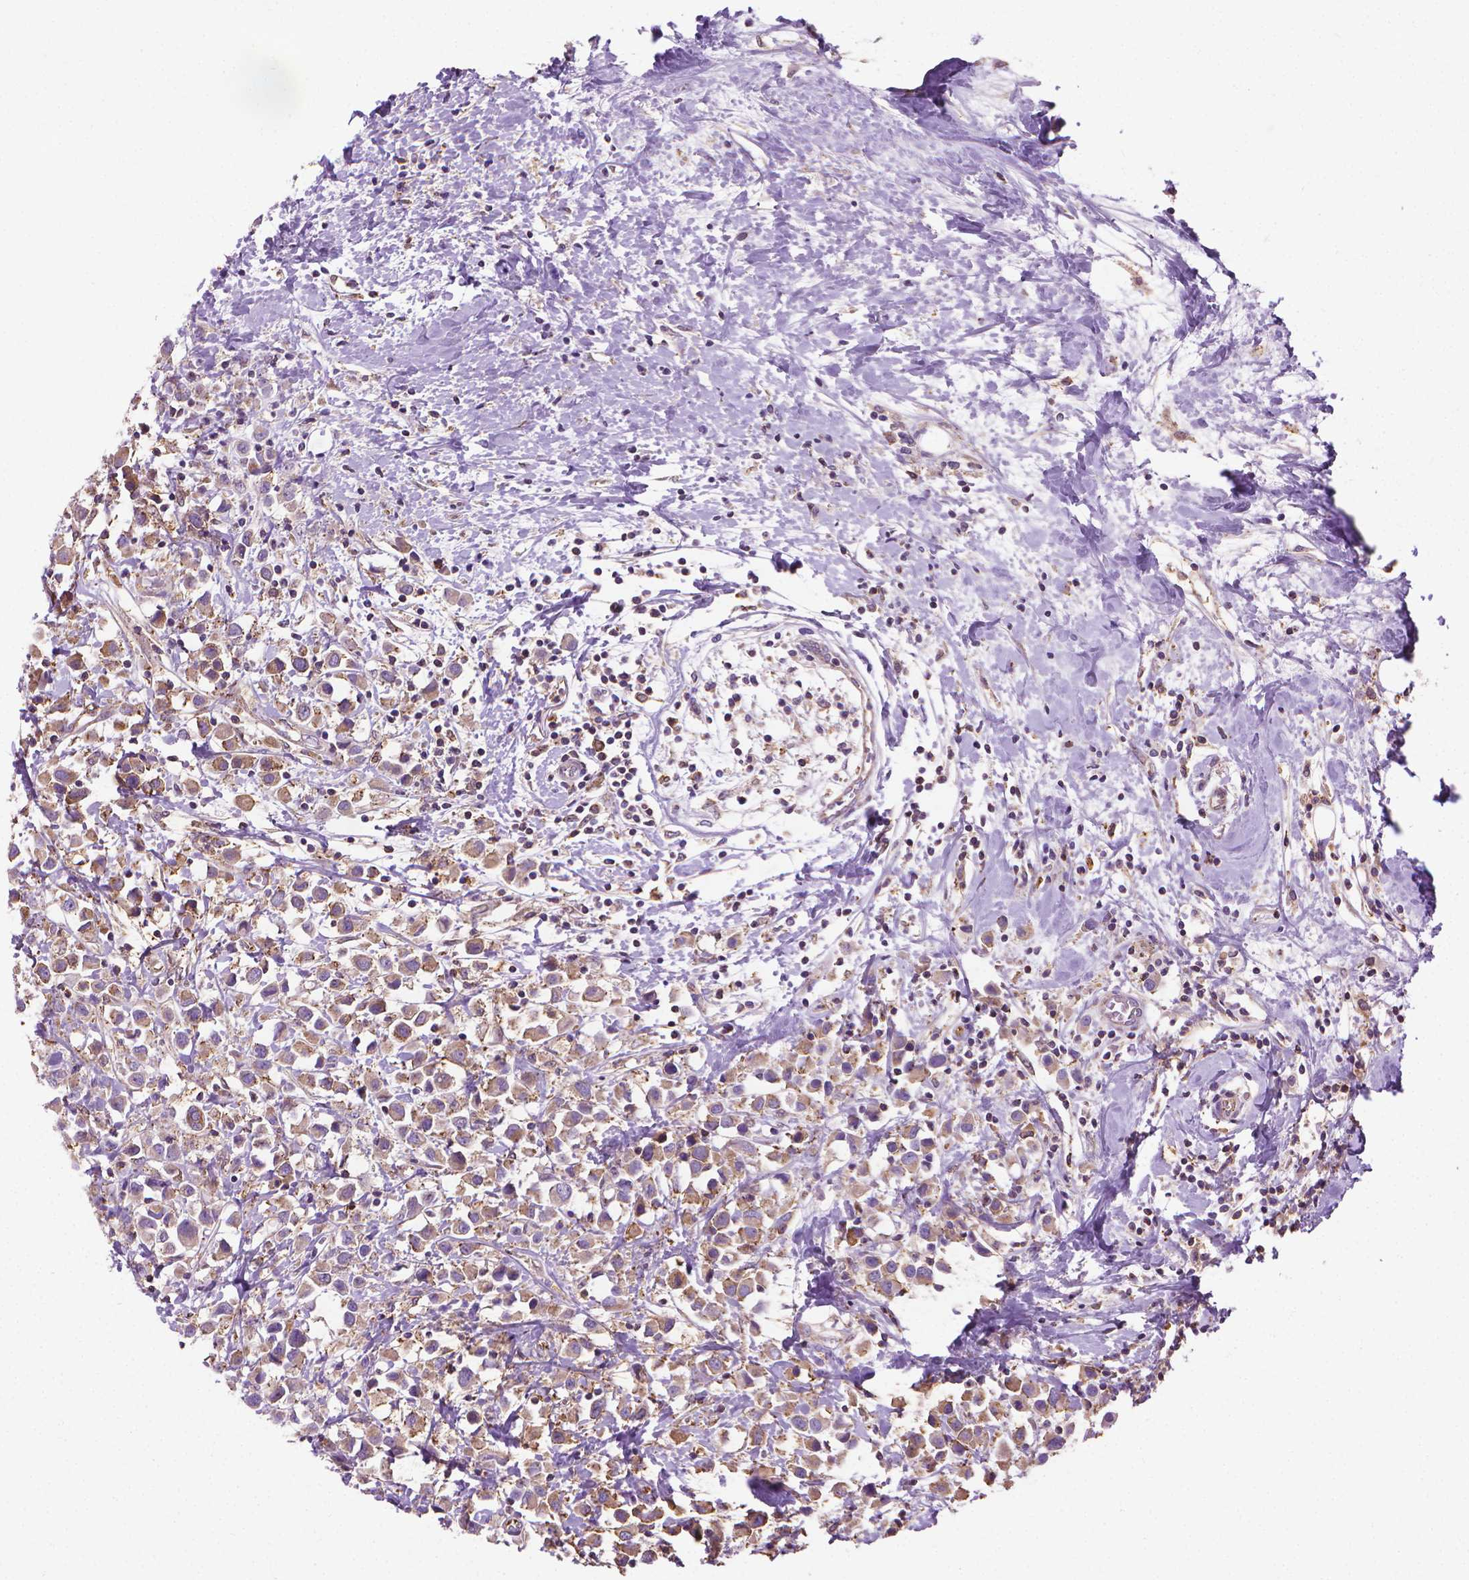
{"staining": {"intensity": "weak", "quantity": "25%-75%", "location": "cytoplasmic/membranous"}, "tissue": "breast cancer", "cell_type": "Tumor cells", "image_type": "cancer", "snomed": [{"axis": "morphology", "description": "Duct carcinoma"}, {"axis": "topography", "description": "Breast"}], "caption": "Human invasive ductal carcinoma (breast) stained with a protein marker reveals weak staining in tumor cells.", "gene": "SLC51B", "patient": {"sex": "female", "age": 61}}